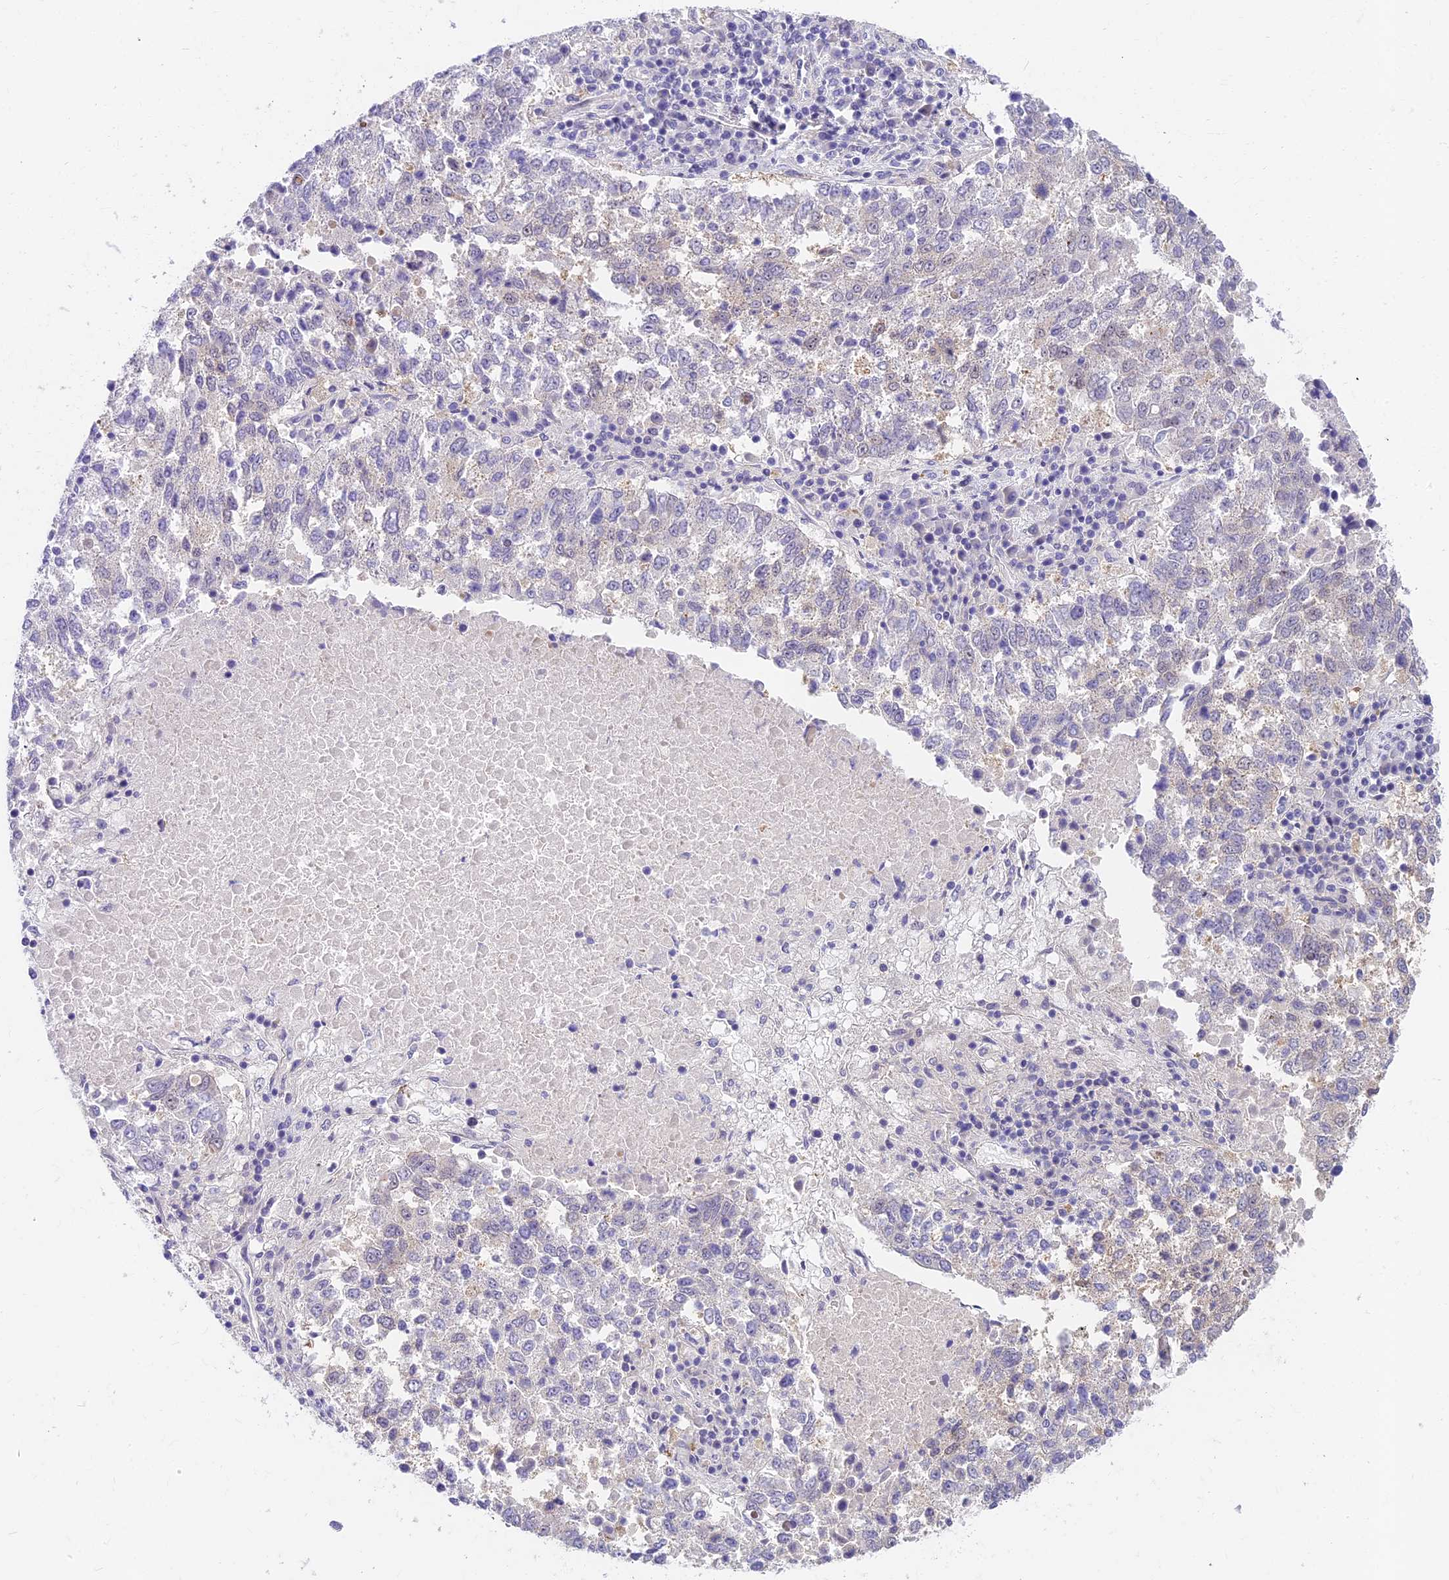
{"staining": {"intensity": "negative", "quantity": "none", "location": "none"}, "tissue": "lung cancer", "cell_type": "Tumor cells", "image_type": "cancer", "snomed": [{"axis": "morphology", "description": "Squamous cell carcinoma, NOS"}, {"axis": "topography", "description": "Lung"}], "caption": "A high-resolution photomicrograph shows immunohistochemistry (IHC) staining of lung cancer, which reveals no significant positivity in tumor cells.", "gene": "MIDN", "patient": {"sex": "male", "age": 73}}